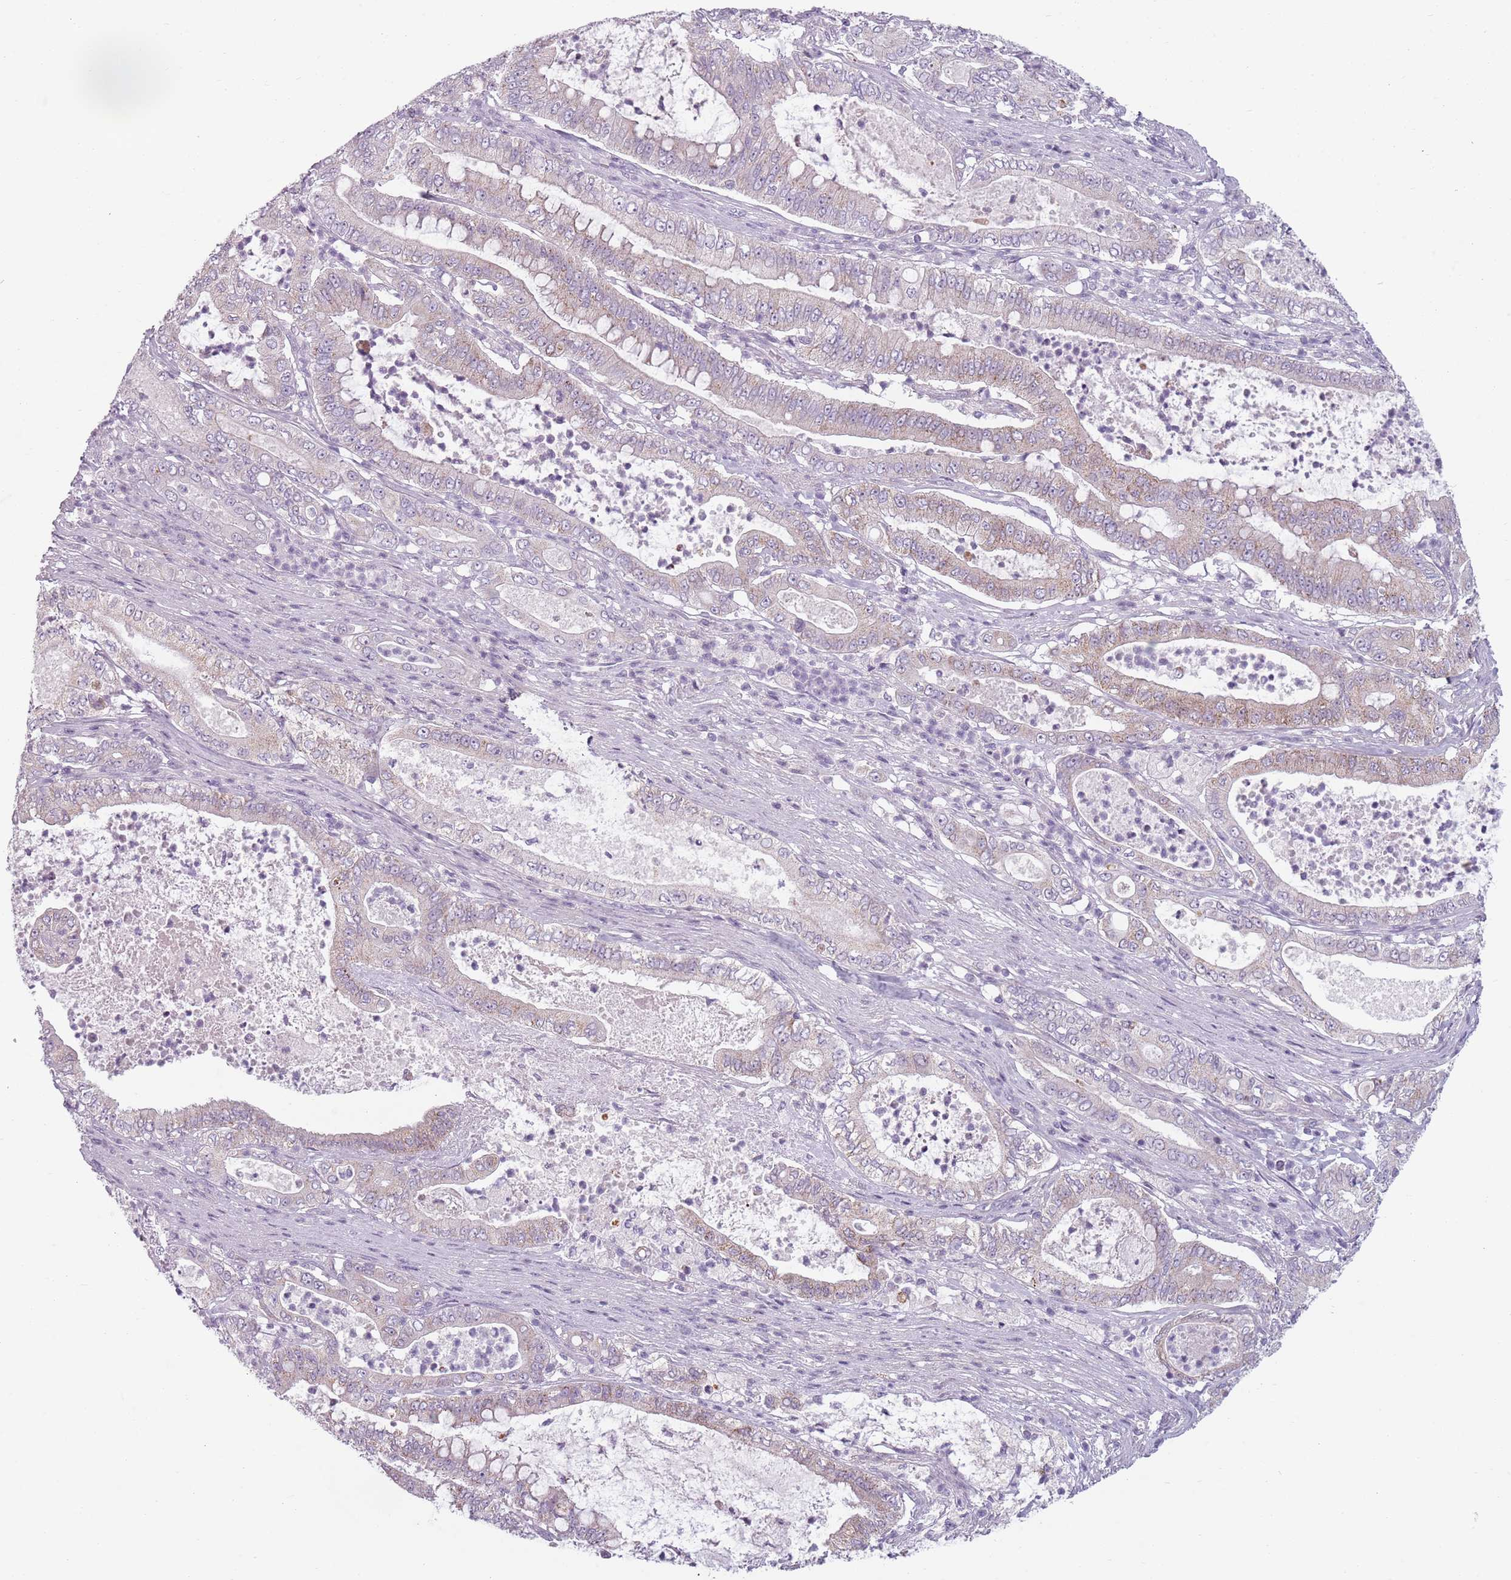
{"staining": {"intensity": "weak", "quantity": "<25%", "location": "cytoplasmic/membranous"}, "tissue": "pancreatic cancer", "cell_type": "Tumor cells", "image_type": "cancer", "snomed": [{"axis": "morphology", "description": "Adenocarcinoma, NOS"}, {"axis": "topography", "description": "Pancreas"}], "caption": "There is no significant expression in tumor cells of pancreatic adenocarcinoma.", "gene": "MEGF8", "patient": {"sex": "male", "age": 71}}